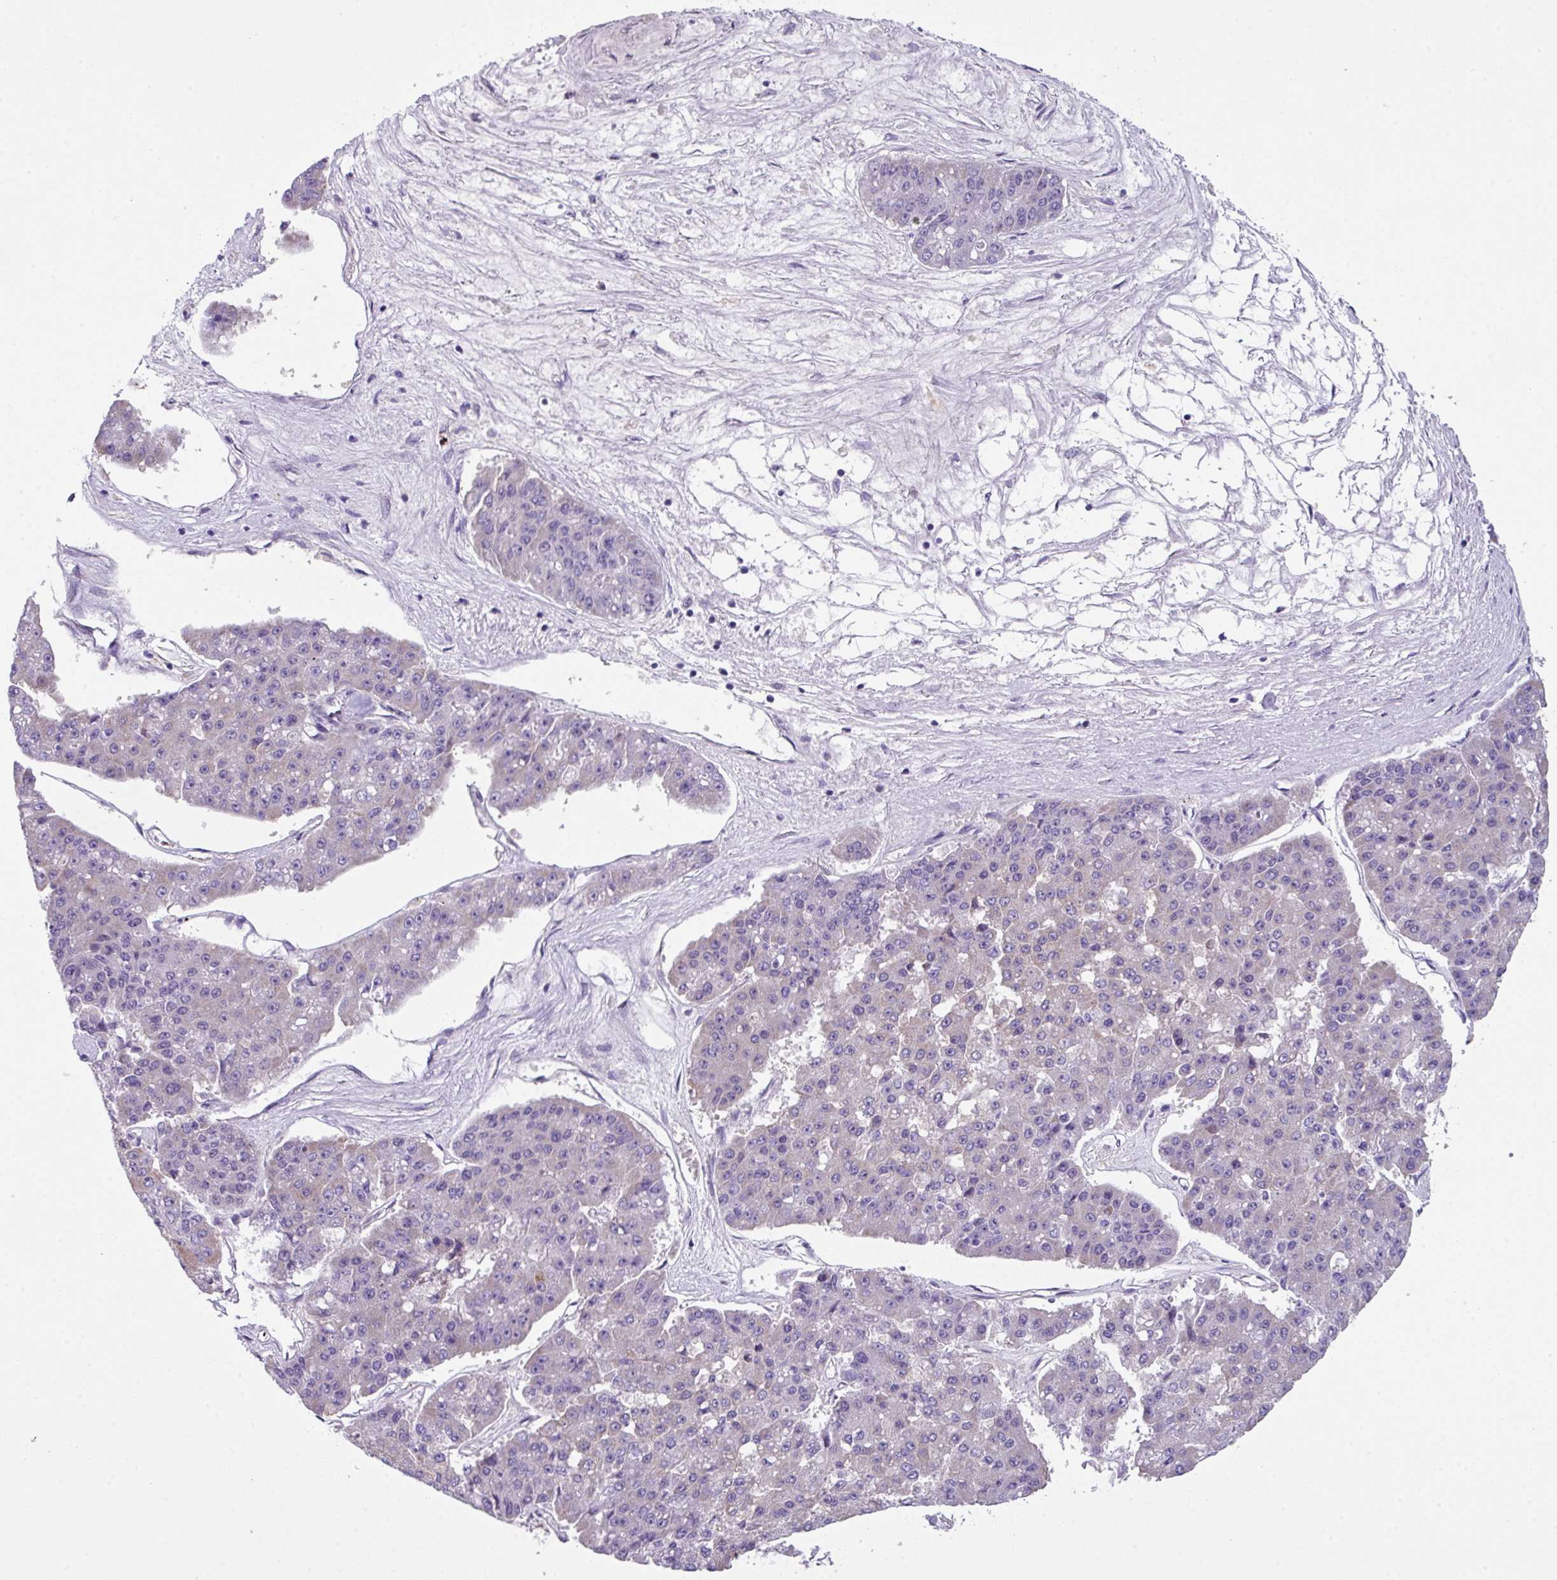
{"staining": {"intensity": "negative", "quantity": "none", "location": "none"}, "tissue": "pancreatic cancer", "cell_type": "Tumor cells", "image_type": "cancer", "snomed": [{"axis": "morphology", "description": "Adenocarcinoma, NOS"}, {"axis": "topography", "description": "Pancreas"}], "caption": "High magnification brightfield microscopy of pancreatic cancer stained with DAB (brown) and counterstained with hematoxylin (blue): tumor cells show no significant expression.", "gene": "ZFP3", "patient": {"sex": "male", "age": 50}}